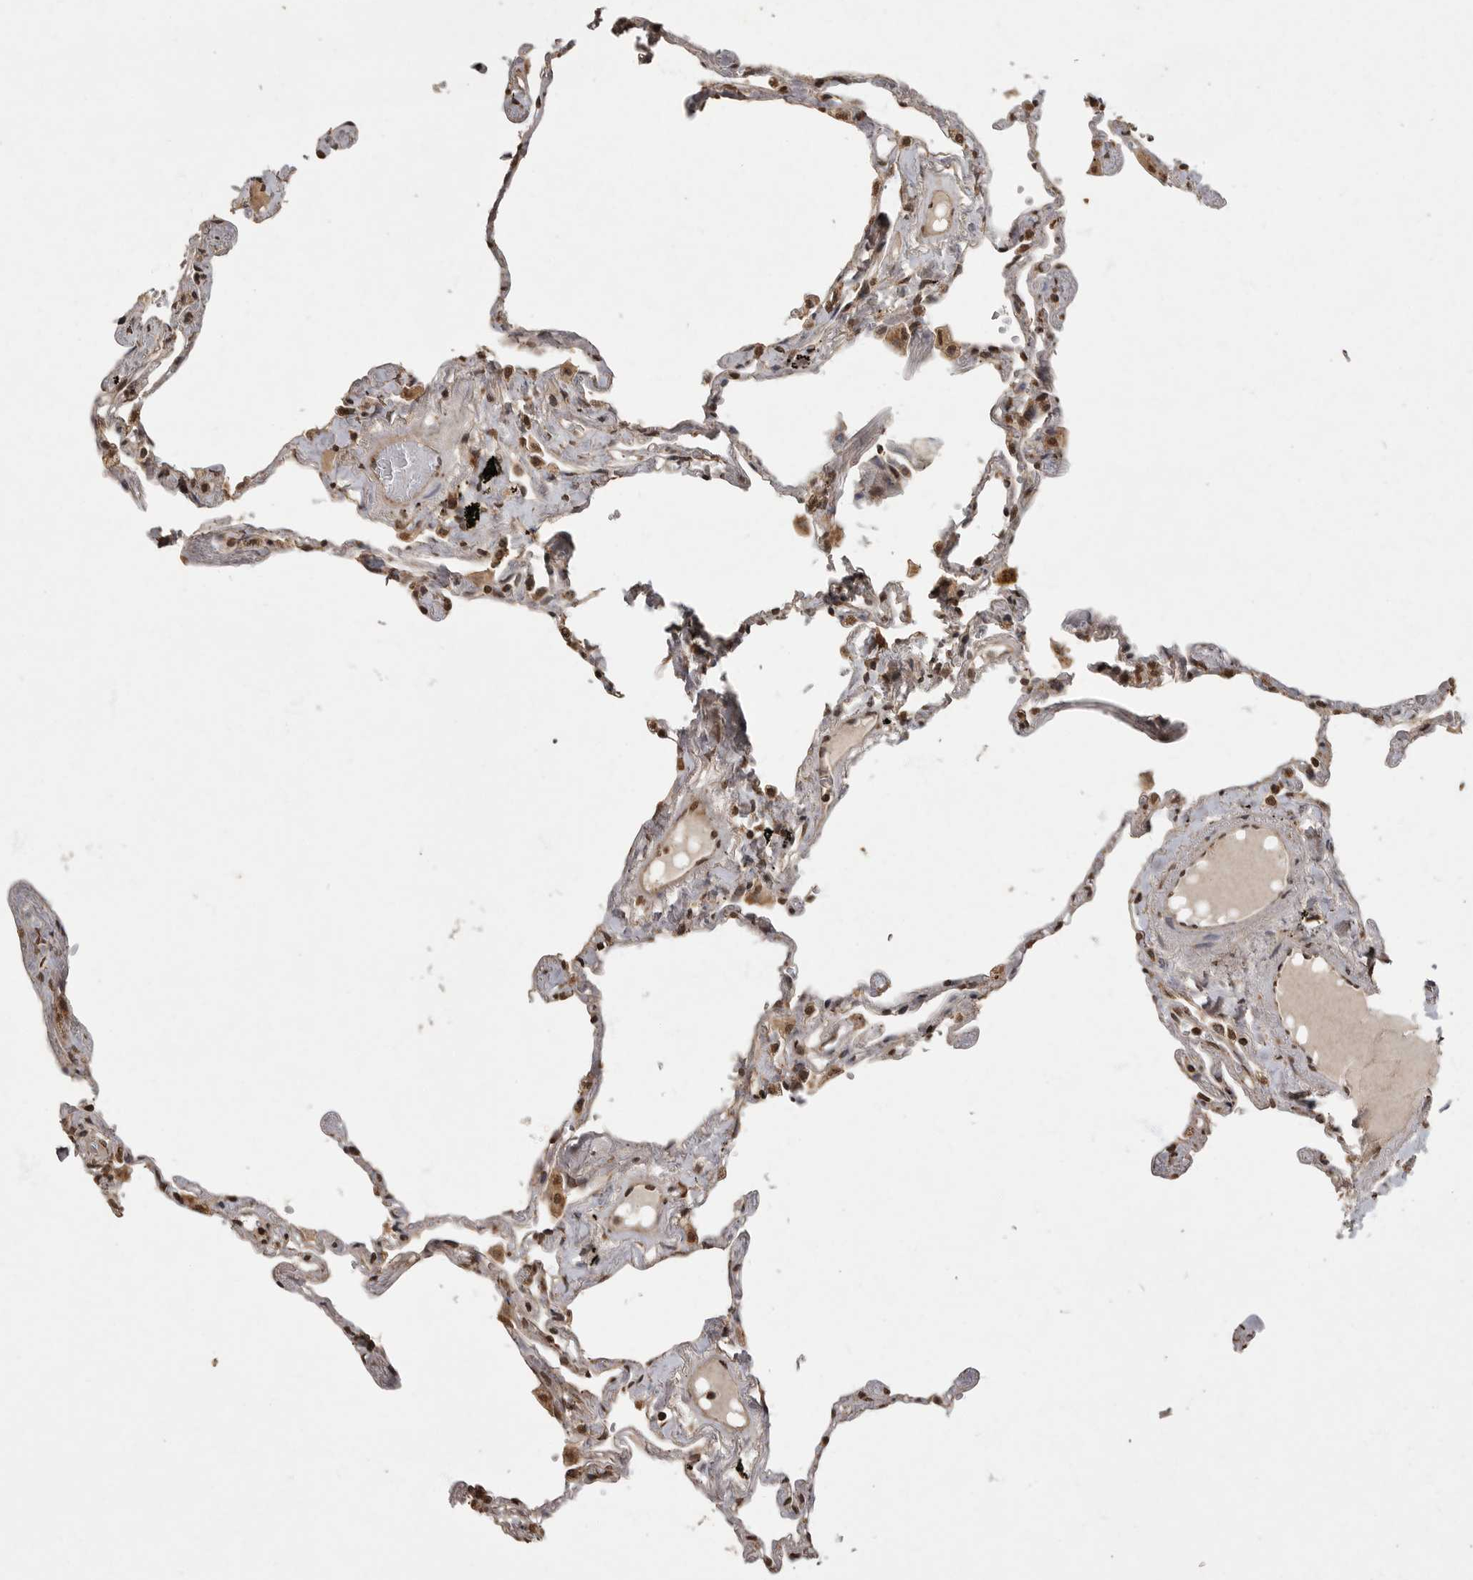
{"staining": {"intensity": "moderate", "quantity": "25%-75%", "location": "cytoplasmic/membranous,nuclear"}, "tissue": "lung", "cell_type": "Alveolar cells", "image_type": "normal", "snomed": [{"axis": "morphology", "description": "Normal tissue, NOS"}, {"axis": "topography", "description": "Lung"}], "caption": "A histopathology image of human lung stained for a protein demonstrates moderate cytoplasmic/membranous,nuclear brown staining in alveolar cells.", "gene": "MAFG", "patient": {"sex": "female", "age": 67}}